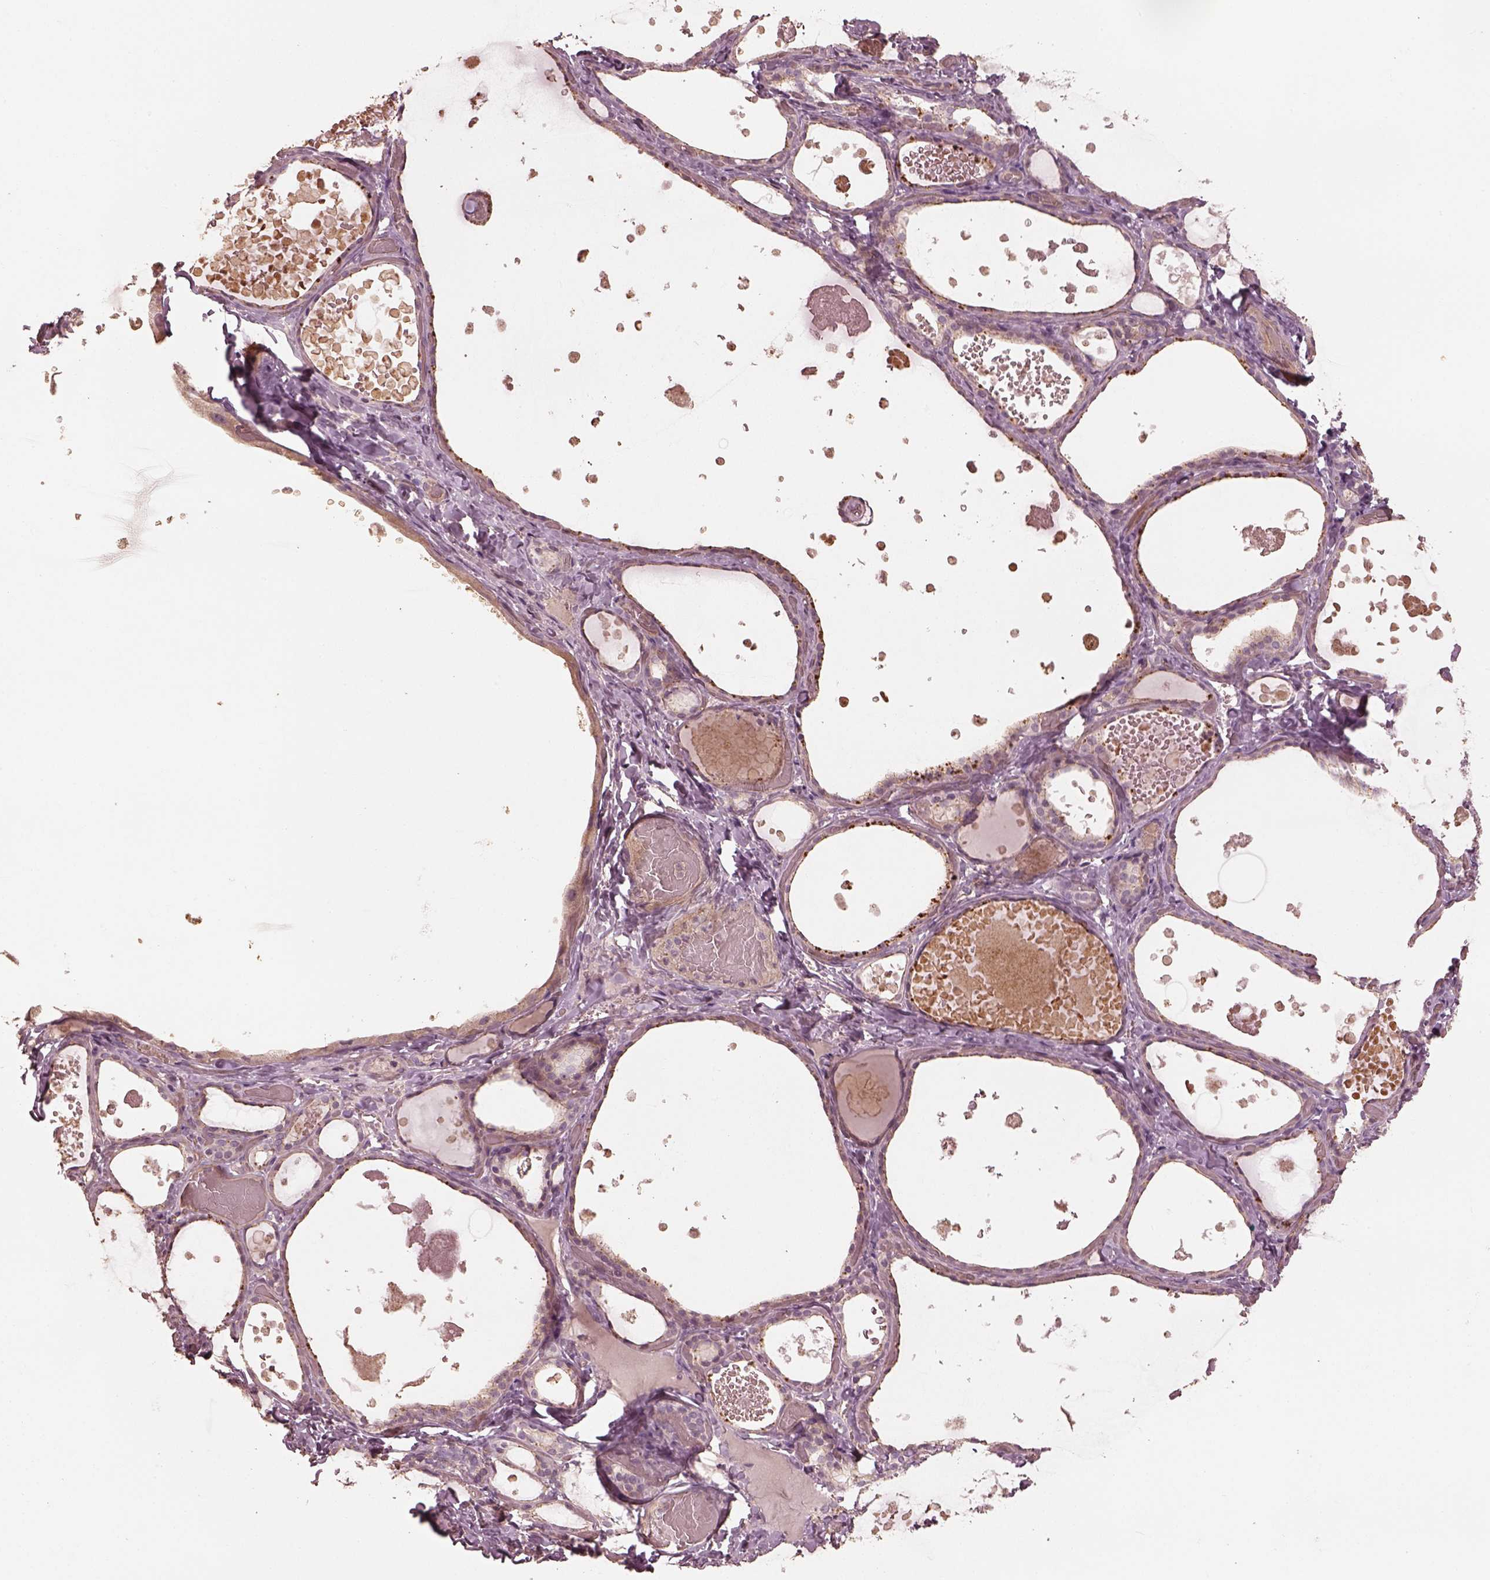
{"staining": {"intensity": "negative", "quantity": "none", "location": "none"}, "tissue": "thyroid gland", "cell_type": "Glandular cells", "image_type": "normal", "snomed": [{"axis": "morphology", "description": "Normal tissue, NOS"}, {"axis": "topography", "description": "Thyroid gland"}], "caption": "The photomicrograph shows no staining of glandular cells in unremarkable thyroid gland. The staining was performed using DAB to visualize the protein expression in brown, while the nuclei were stained in blue with hematoxylin (Magnification: 20x).", "gene": "OTOGL", "patient": {"sex": "female", "age": 56}}